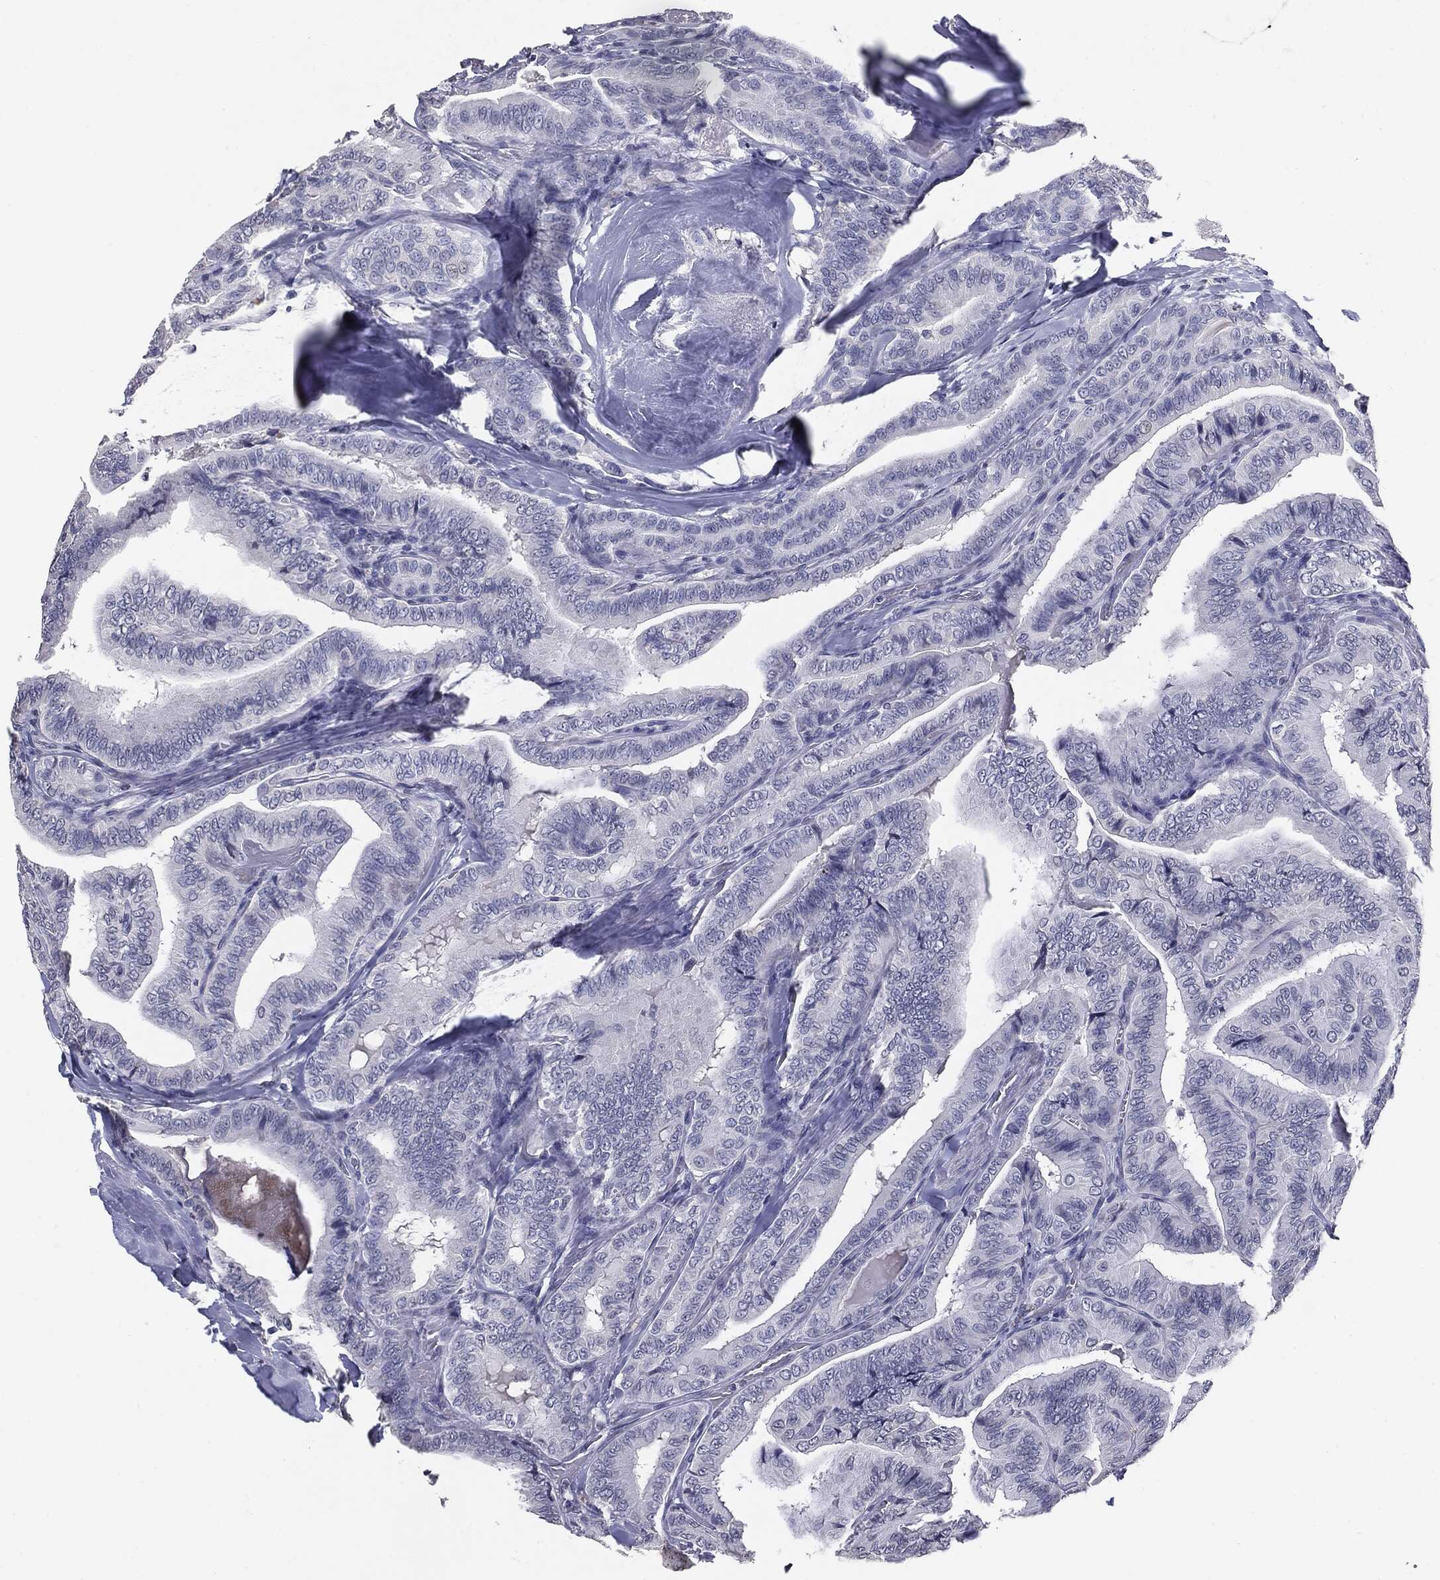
{"staining": {"intensity": "negative", "quantity": "none", "location": "none"}, "tissue": "thyroid cancer", "cell_type": "Tumor cells", "image_type": "cancer", "snomed": [{"axis": "morphology", "description": "Papillary adenocarcinoma, NOS"}, {"axis": "topography", "description": "Thyroid gland"}], "caption": "Human thyroid cancer (papillary adenocarcinoma) stained for a protein using IHC displays no staining in tumor cells.", "gene": "SERPINB4", "patient": {"sex": "male", "age": 61}}